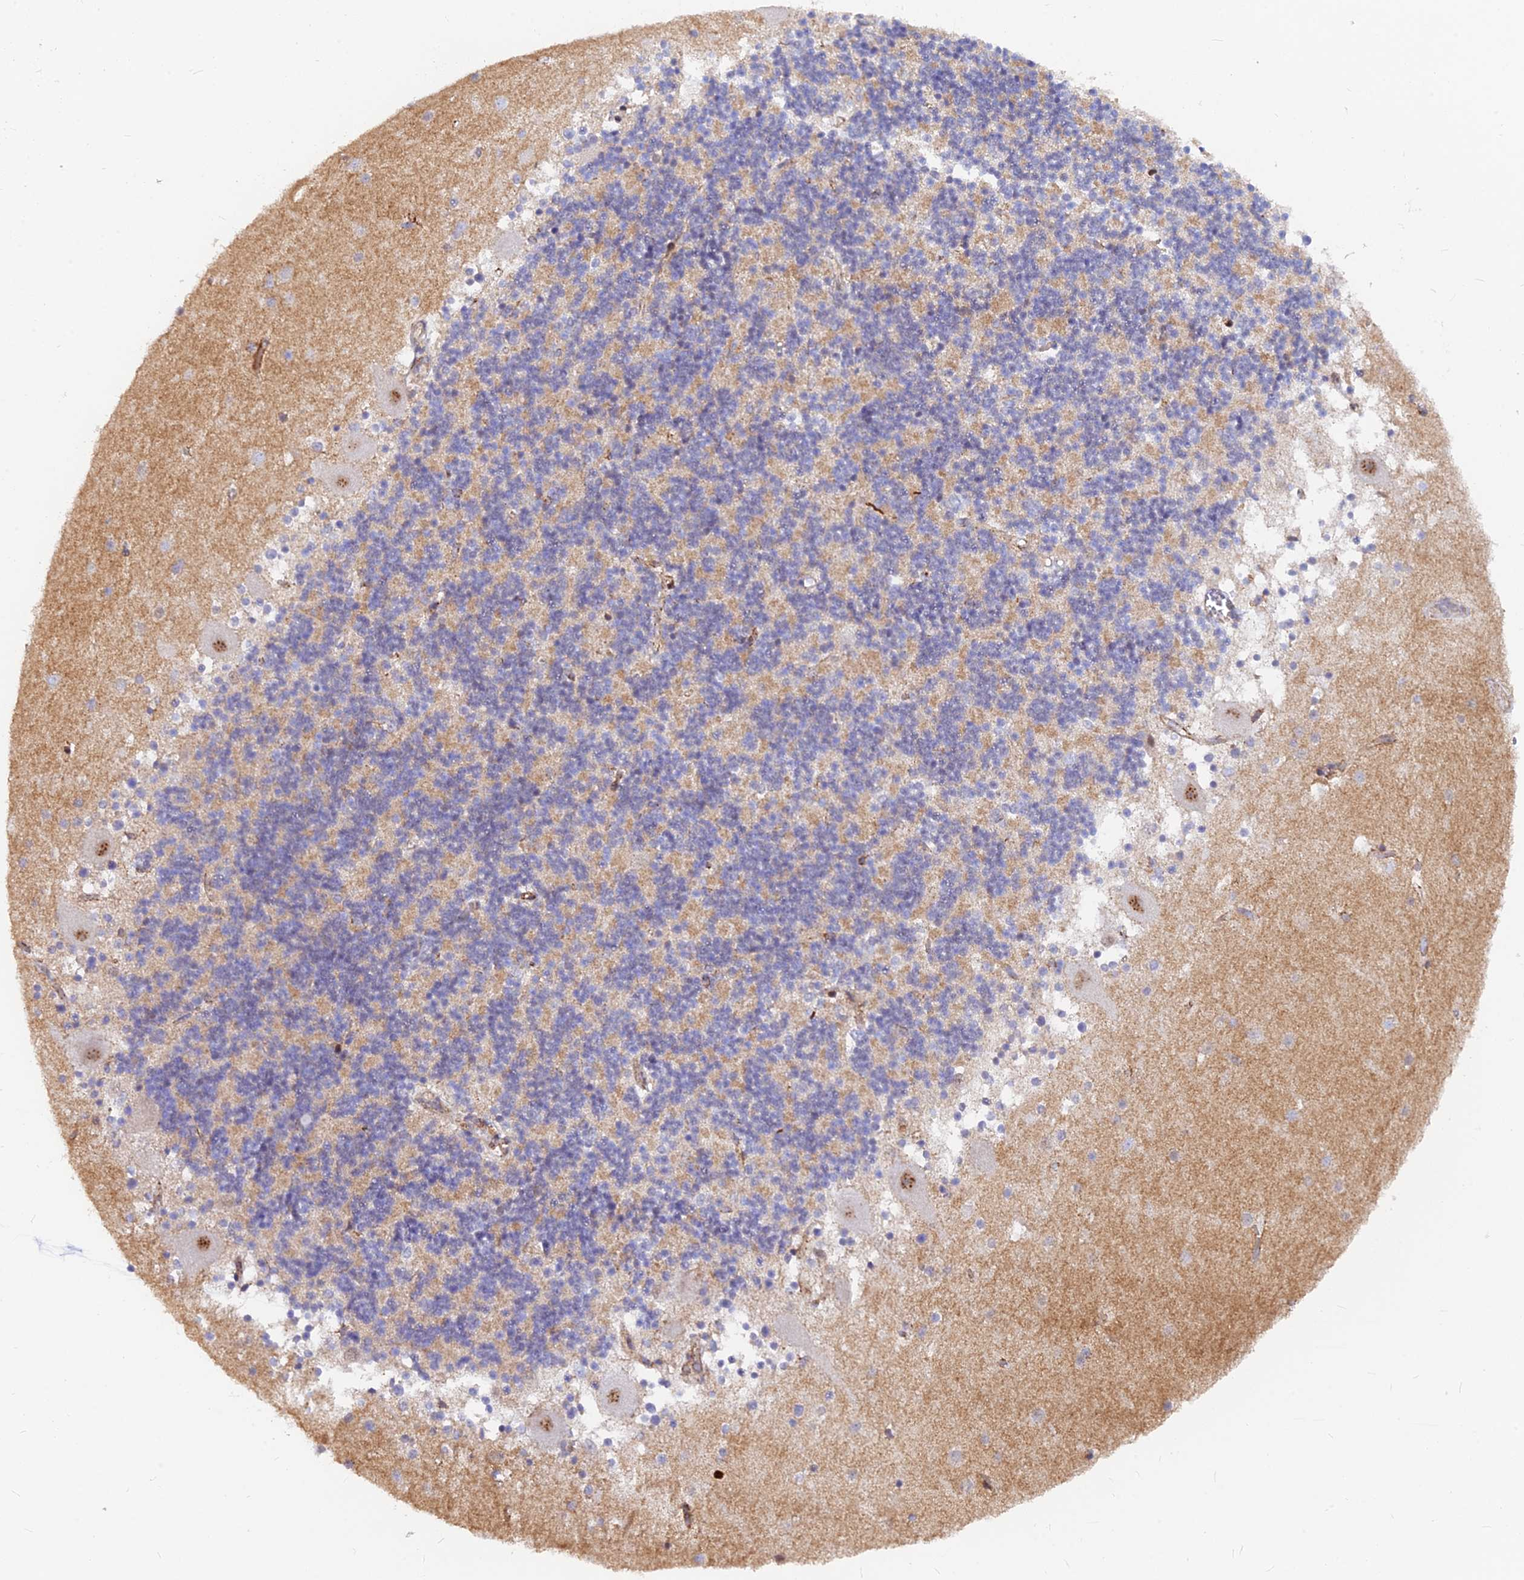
{"staining": {"intensity": "weak", "quantity": "<25%", "location": "cytoplasmic/membranous"}, "tissue": "cerebellum", "cell_type": "Cells in granular layer", "image_type": "normal", "snomed": [{"axis": "morphology", "description": "Normal tissue, NOS"}, {"axis": "topography", "description": "Cerebellum"}], "caption": "This image is of unremarkable cerebellum stained with immunohistochemistry to label a protein in brown with the nuclei are counter-stained blue. There is no staining in cells in granular layer.", "gene": "VSTM2L", "patient": {"sex": "male", "age": 54}}